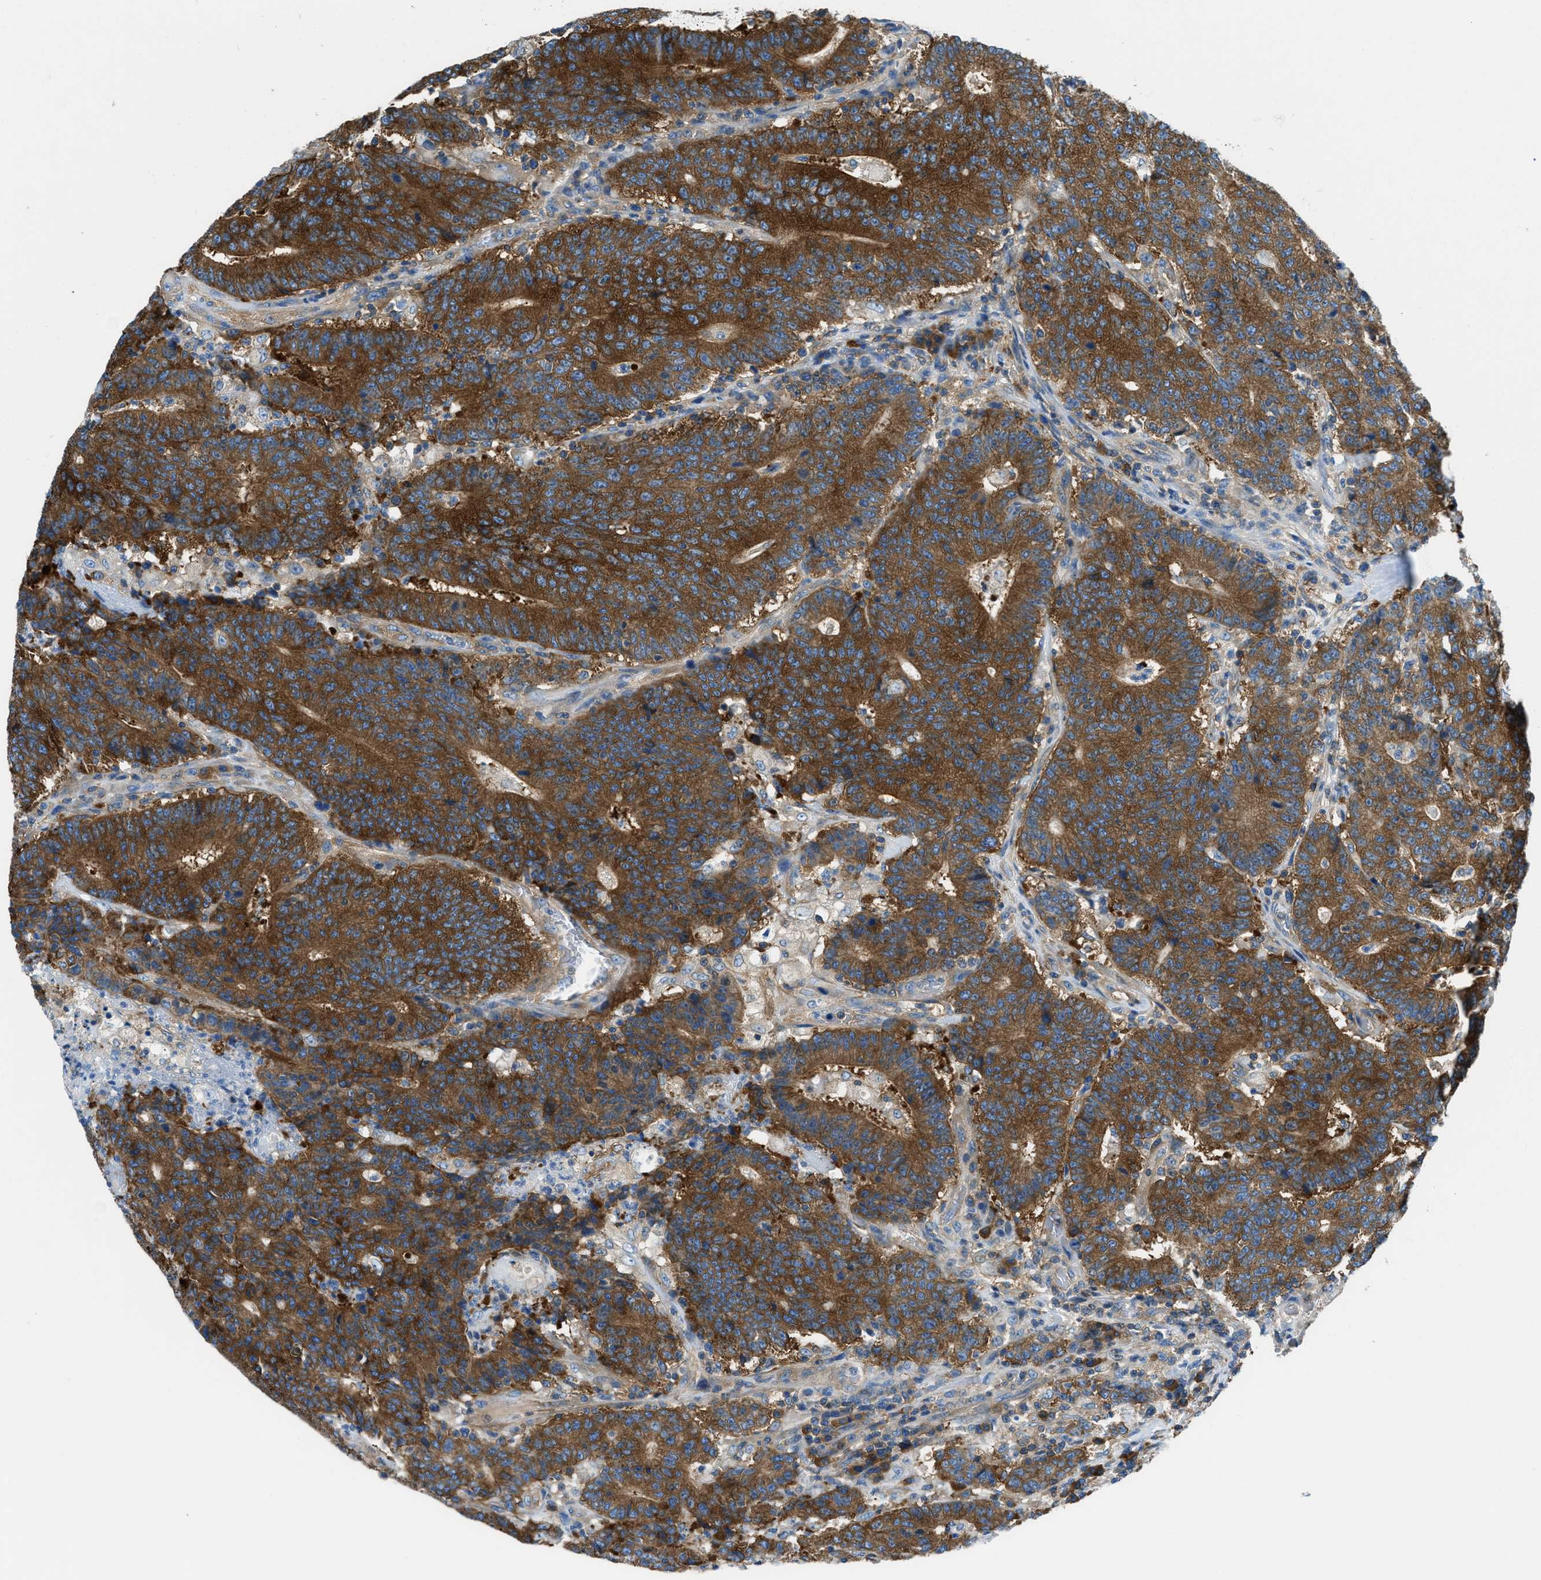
{"staining": {"intensity": "strong", "quantity": ">75%", "location": "cytoplasmic/membranous"}, "tissue": "colorectal cancer", "cell_type": "Tumor cells", "image_type": "cancer", "snomed": [{"axis": "morphology", "description": "Normal tissue, NOS"}, {"axis": "morphology", "description": "Adenocarcinoma, NOS"}, {"axis": "topography", "description": "Colon"}], "caption": "Immunohistochemical staining of human colorectal adenocarcinoma reveals strong cytoplasmic/membranous protein staining in about >75% of tumor cells.", "gene": "SARS1", "patient": {"sex": "female", "age": 75}}